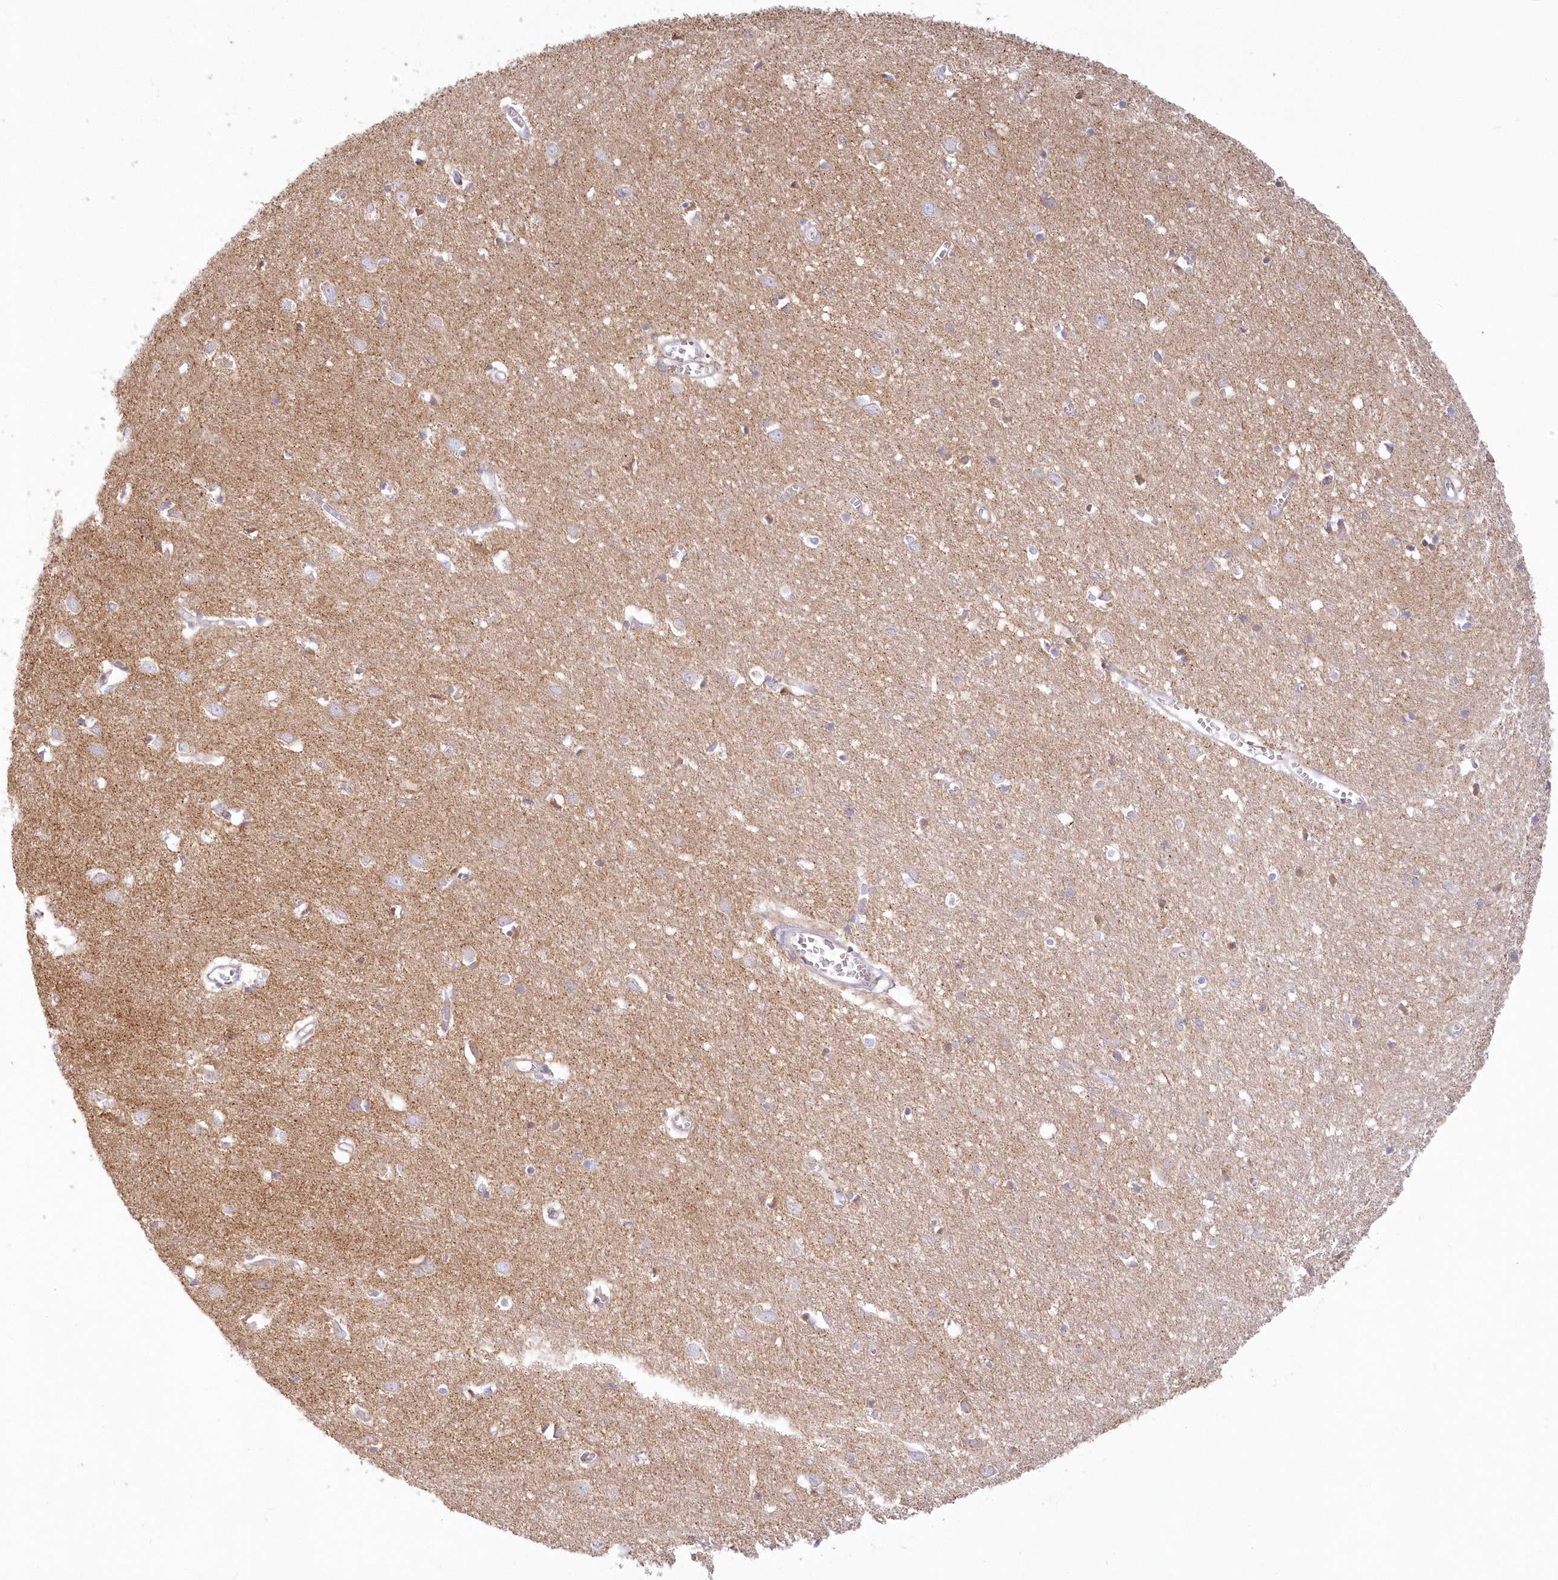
{"staining": {"intensity": "negative", "quantity": "none", "location": "none"}, "tissue": "cerebral cortex", "cell_type": "Endothelial cells", "image_type": "normal", "snomed": [{"axis": "morphology", "description": "Normal tissue, NOS"}, {"axis": "topography", "description": "Cerebral cortex"}], "caption": "The photomicrograph shows no significant positivity in endothelial cells of cerebral cortex.", "gene": "TBC1D14", "patient": {"sex": "female", "age": 64}}